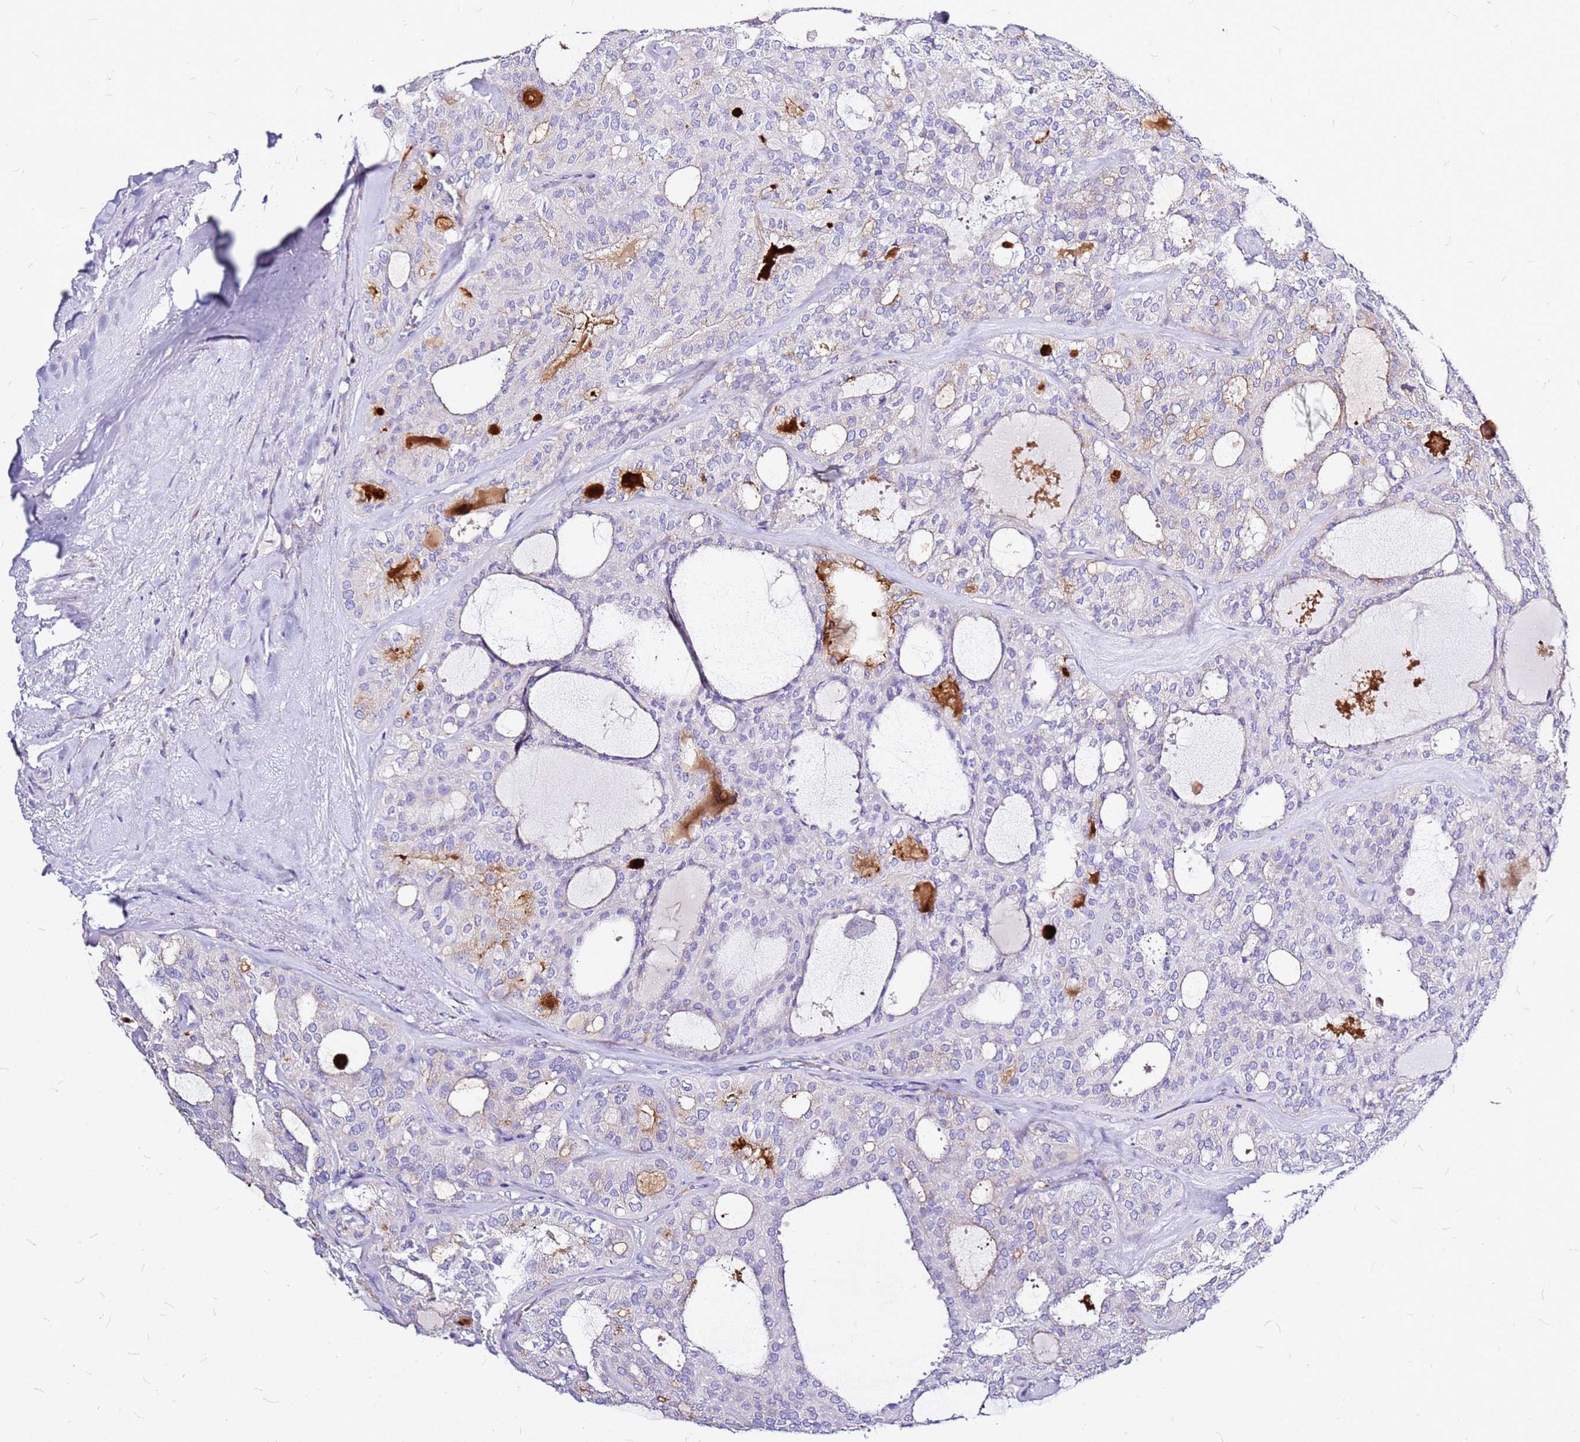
{"staining": {"intensity": "negative", "quantity": "none", "location": "none"}, "tissue": "thyroid cancer", "cell_type": "Tumor cells", "image_type": "cancer", "snomed": [{"axis": "morphology", "description": "Follicular adenoma carcinoma, NOS"}, {"axis": "topography", "description": "Thyroid gland"}], "caption": "The image reveals no significant staining in tumor cells of follicular adenoma carcinoma (thyroid).", "gene": "CASD1", "patient": {"sex": "male", "age": 75}}